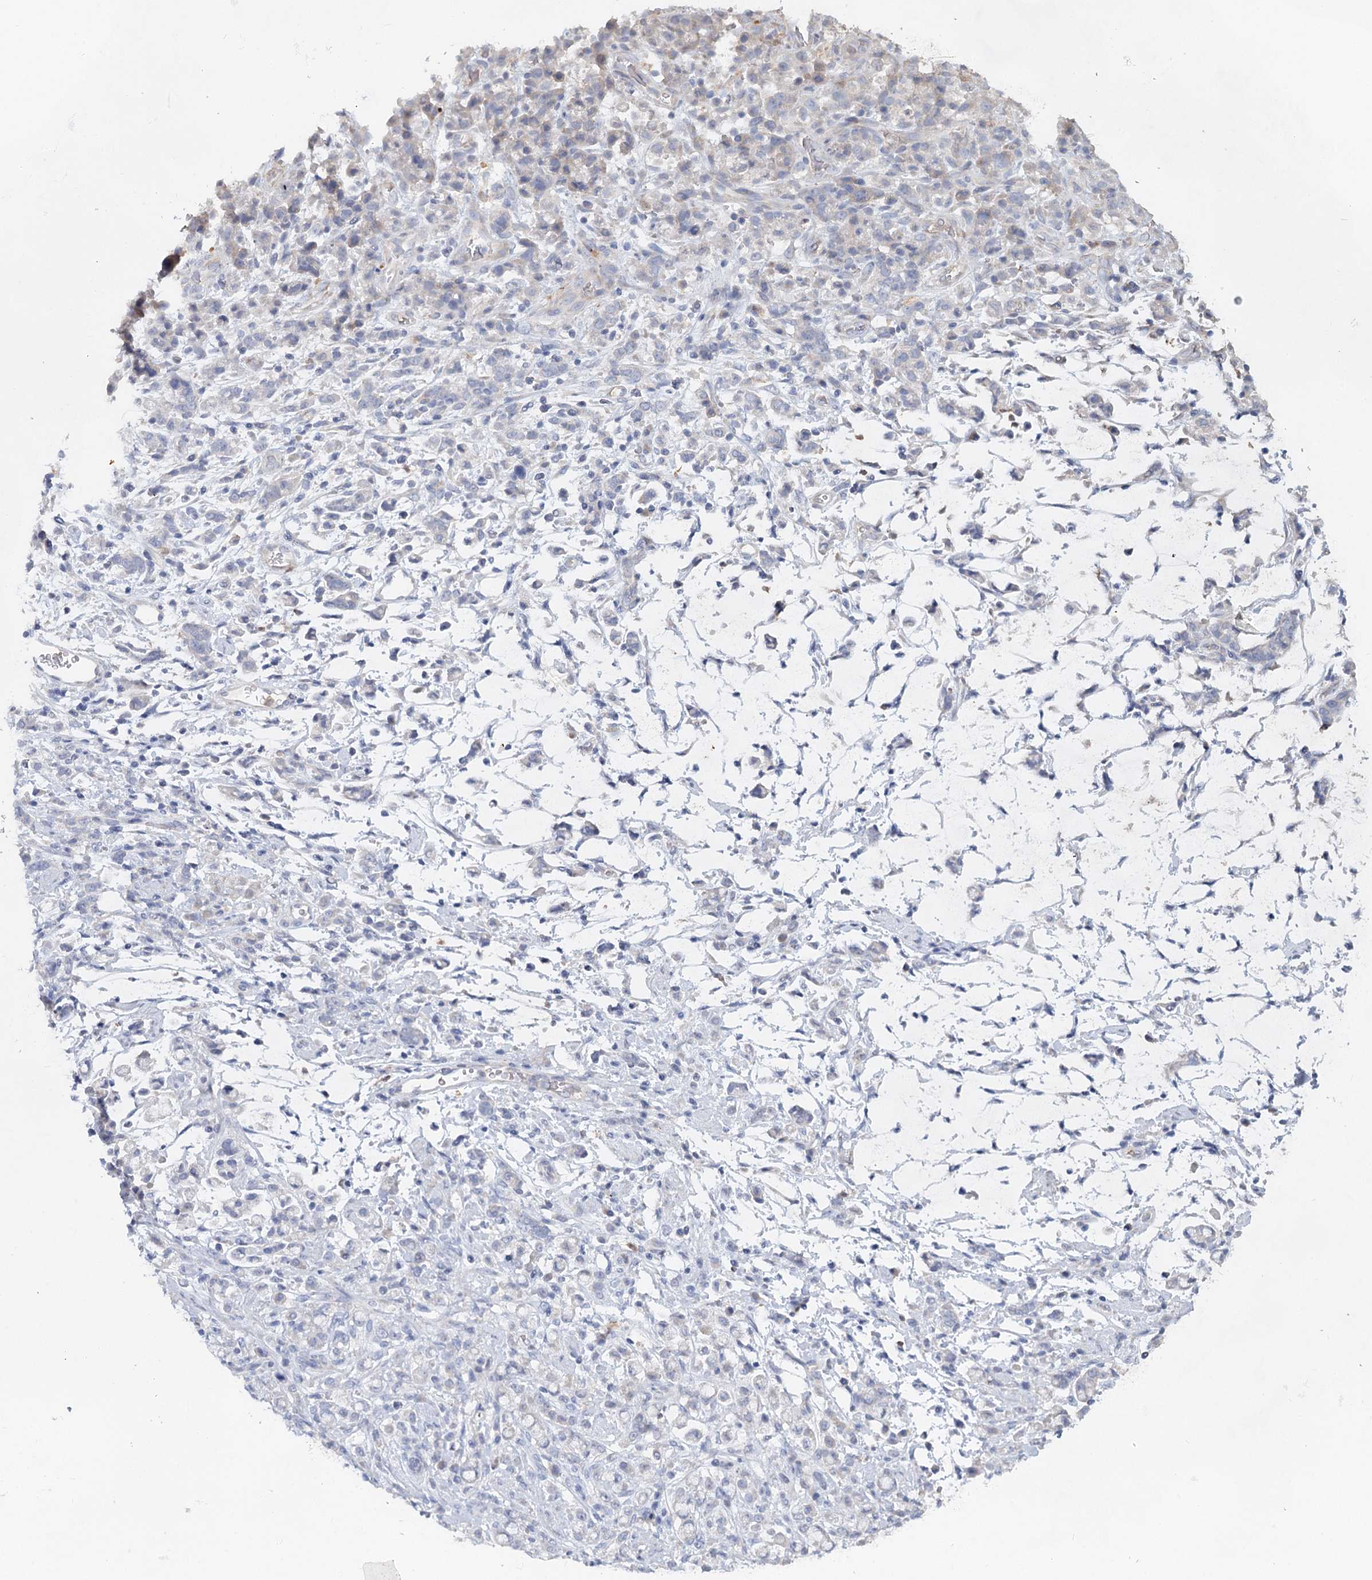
{"staining": {"intensity": "negative", "quantity": "none", "location": "none"}, "tissue": "stomach cancer", "cell_type": "Tumor cells", "image_type": "cancer", "snomed": [{"axis": "morphology", "description": "Adenocarcinoma, NOS"}, {"axis": "topography", "description": "Stomach"}], "caption": "IHC histopathology image of human stomach cancer (adenocarcinoma) stained for a protein (brown), which demonstrates no staining in tumor cells. (DAB immunohistochemistry (IHC), high magnification).", "gene": "MYL6B", "patient": {"sex": "female", "age": 60}}